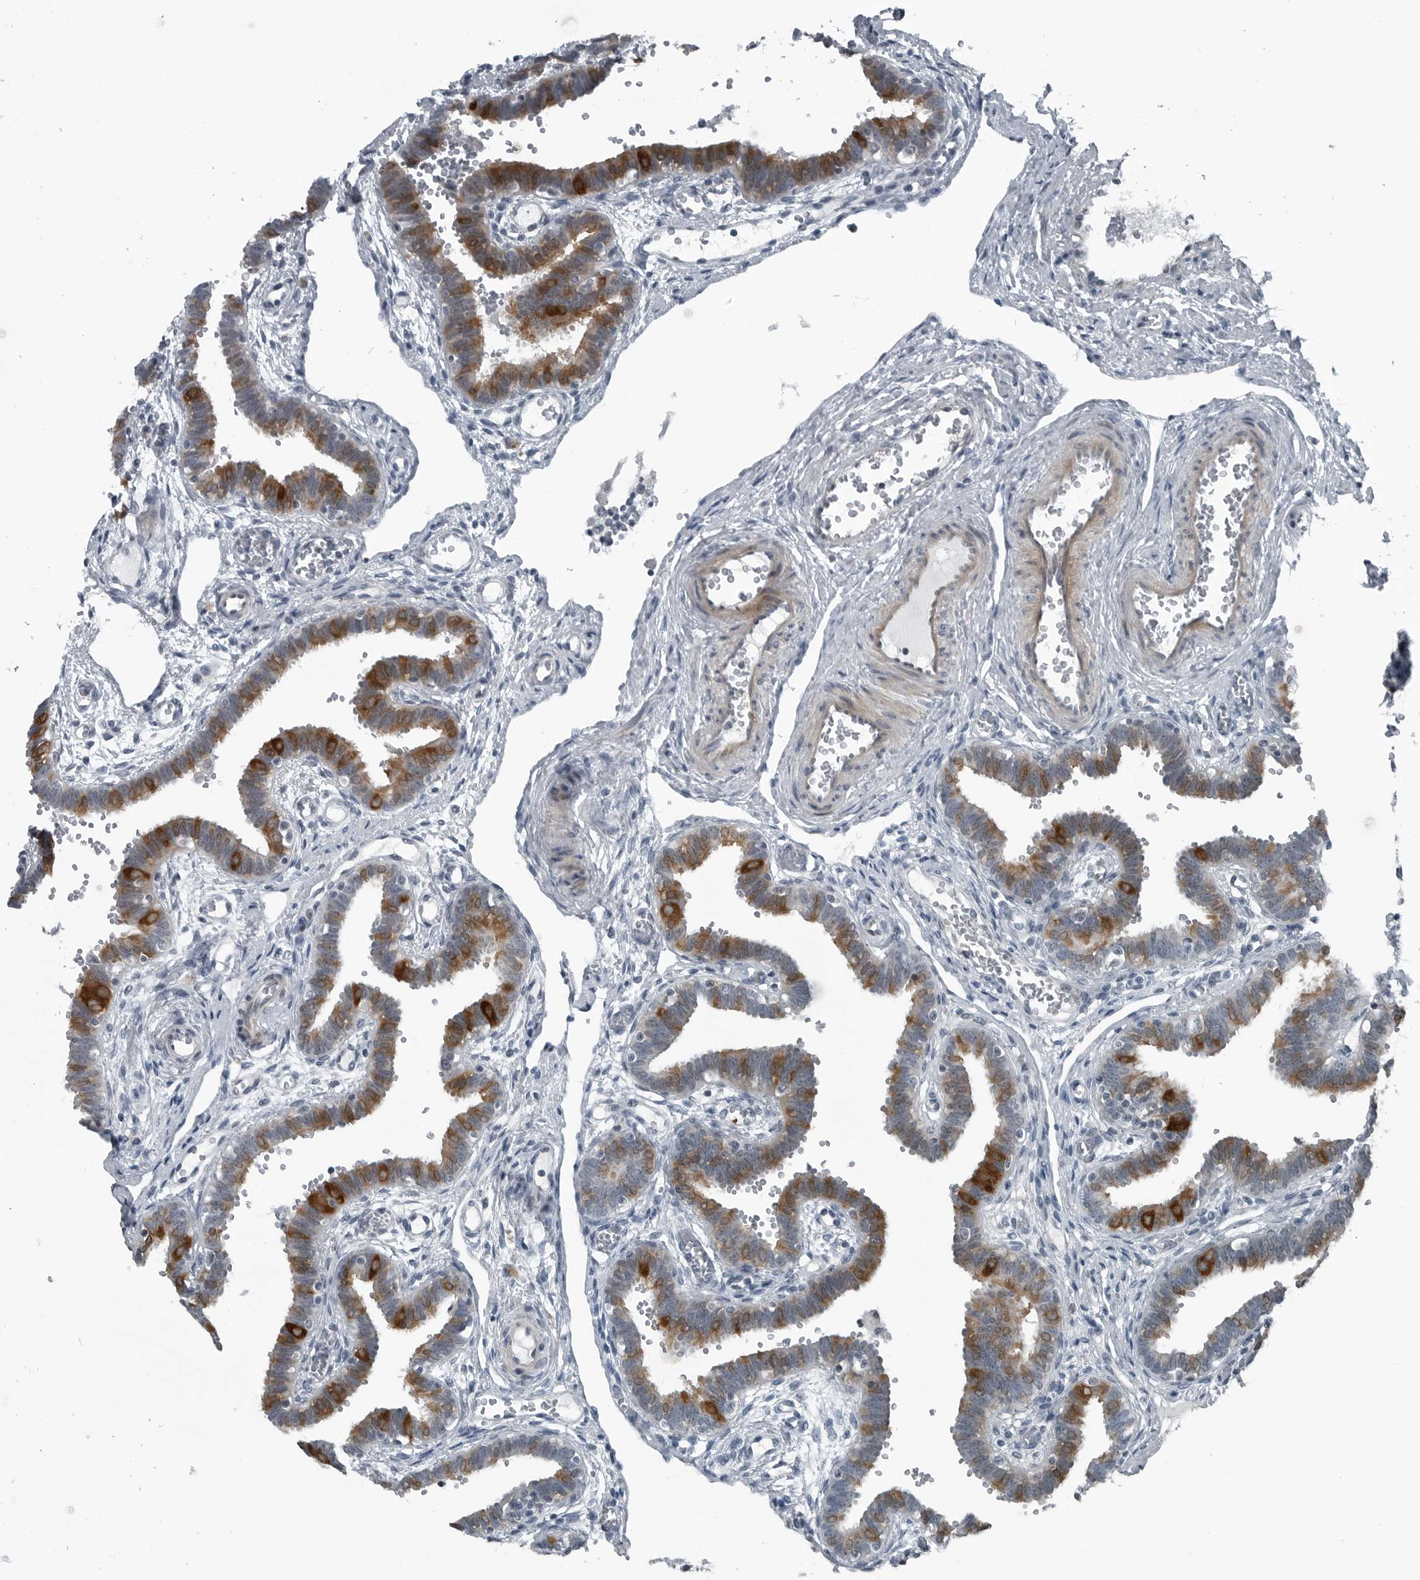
{"staining": {"intensity": "moderate", "quantity": "25%-75%", "location": "cytoplasmic/membranous"}, "tissue": "fallopian tube", "cell_type": "Glandular cells", "image_type": "normal", "snomed": [{"axis": "morphology", "description": "Normal tissue, NOS"}, {"axis": "topography", "description": "Fallopian tube"}, {"axis": "topography", "description": "Placenta"}], "caption": "Fallopian tube was stained to show a protein in brown. There is medium levels of moderate cytoplasmic/membranous staining in approximately 25%-75% of glandular cells.", "gene": "DNAAF11", "patient": {"sex": "female", "age": 32}}